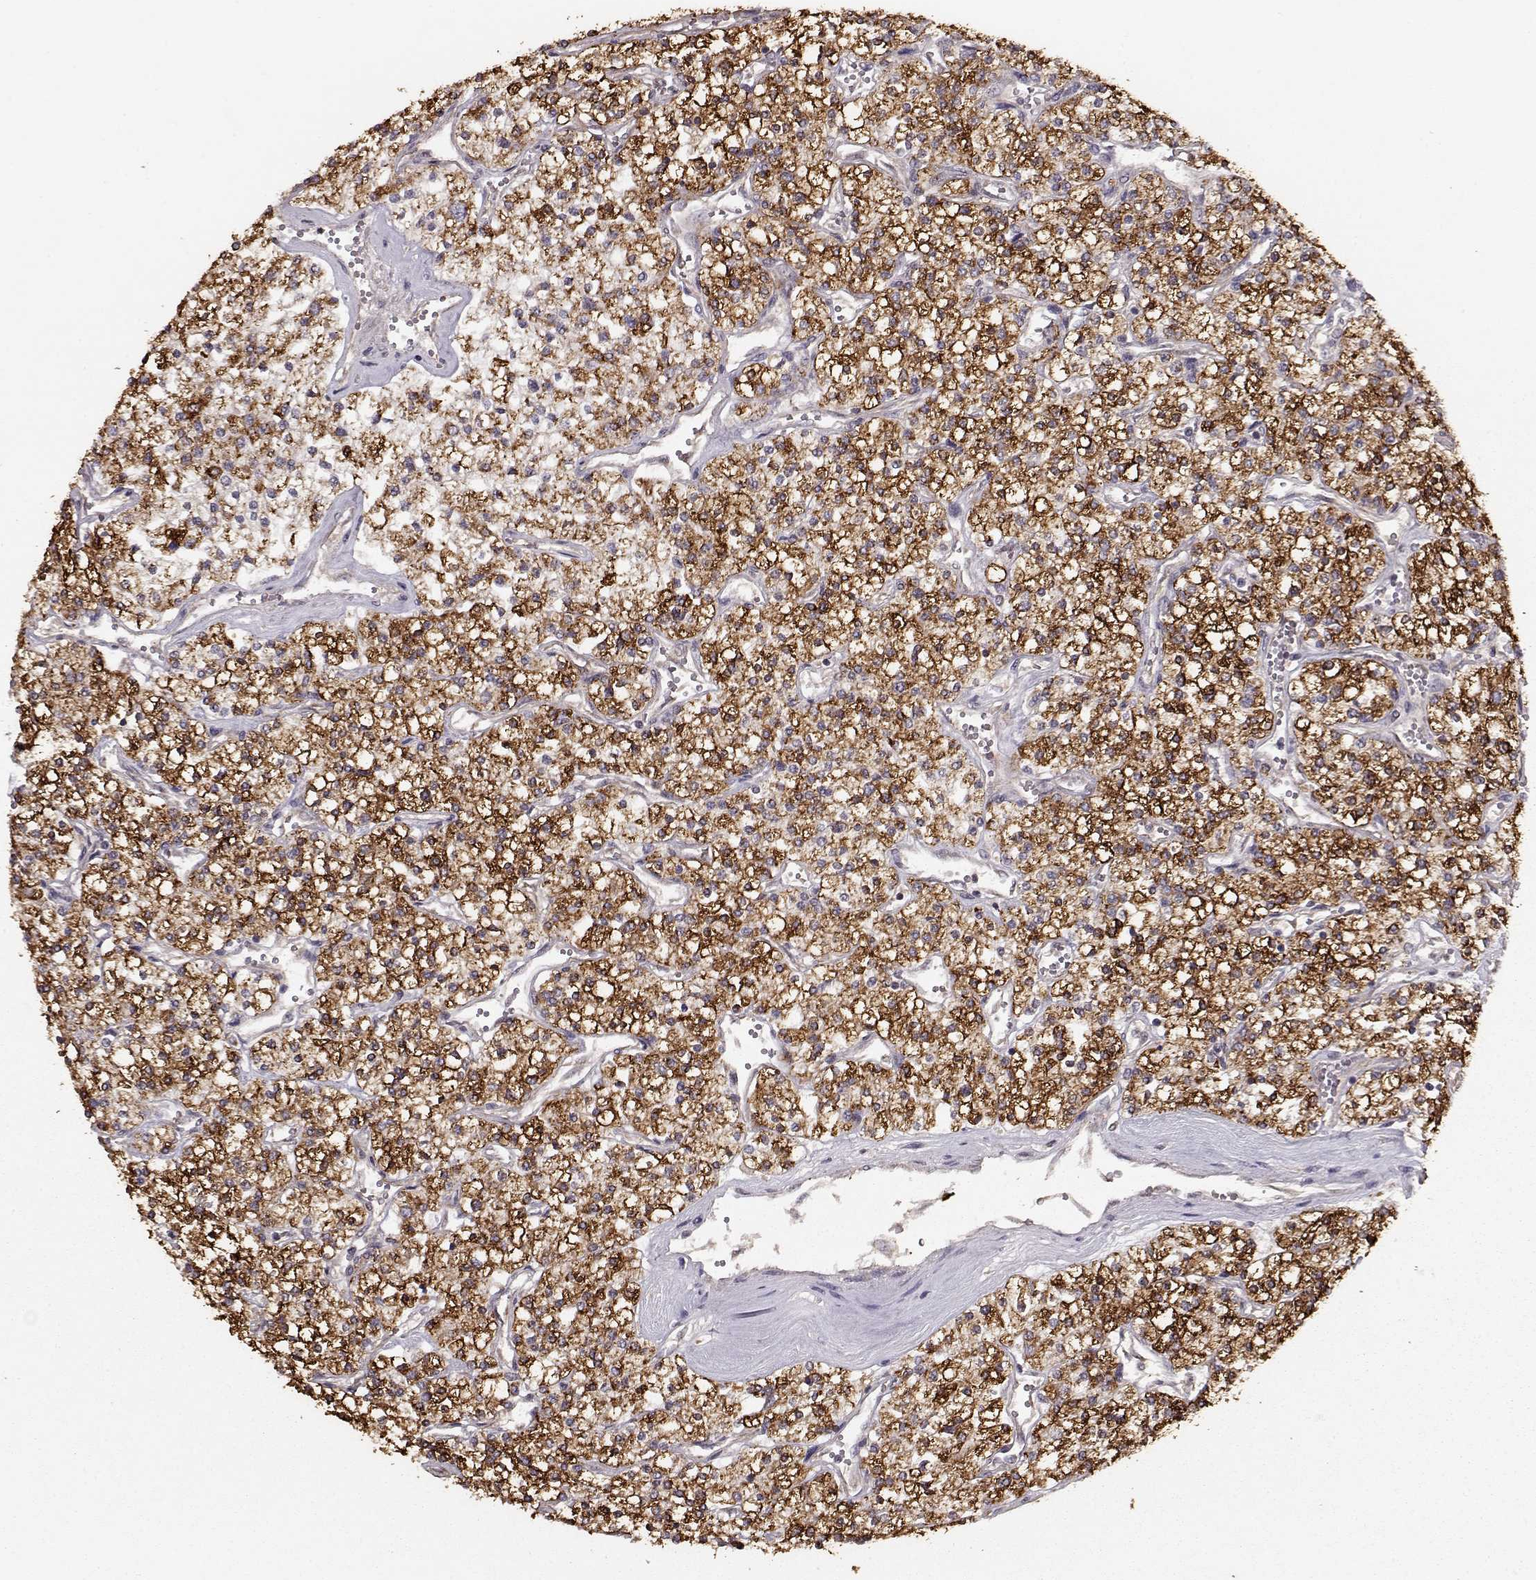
{"staining": {"intensity": "strong", "quantity": ">75%", "location": "cytoplasmic/membranous"}, "tissue": "renal cancer", "cell_type": "Tumor cells", "image_type": "cancer", "snomed": [{"axis": "morphology", "description": "Adenocarcinoma, NOS"}, {"axis": "topography", "description": "Kidney"}], "caption": "Immunohistochemistry (DAB) staining of human renal cancer shows strong cytoplasmic/membranous protein staining in approximately >75% of tumor cells.", "gene": "CMTM3", "patient": {"sex": "male", "age": 80}}